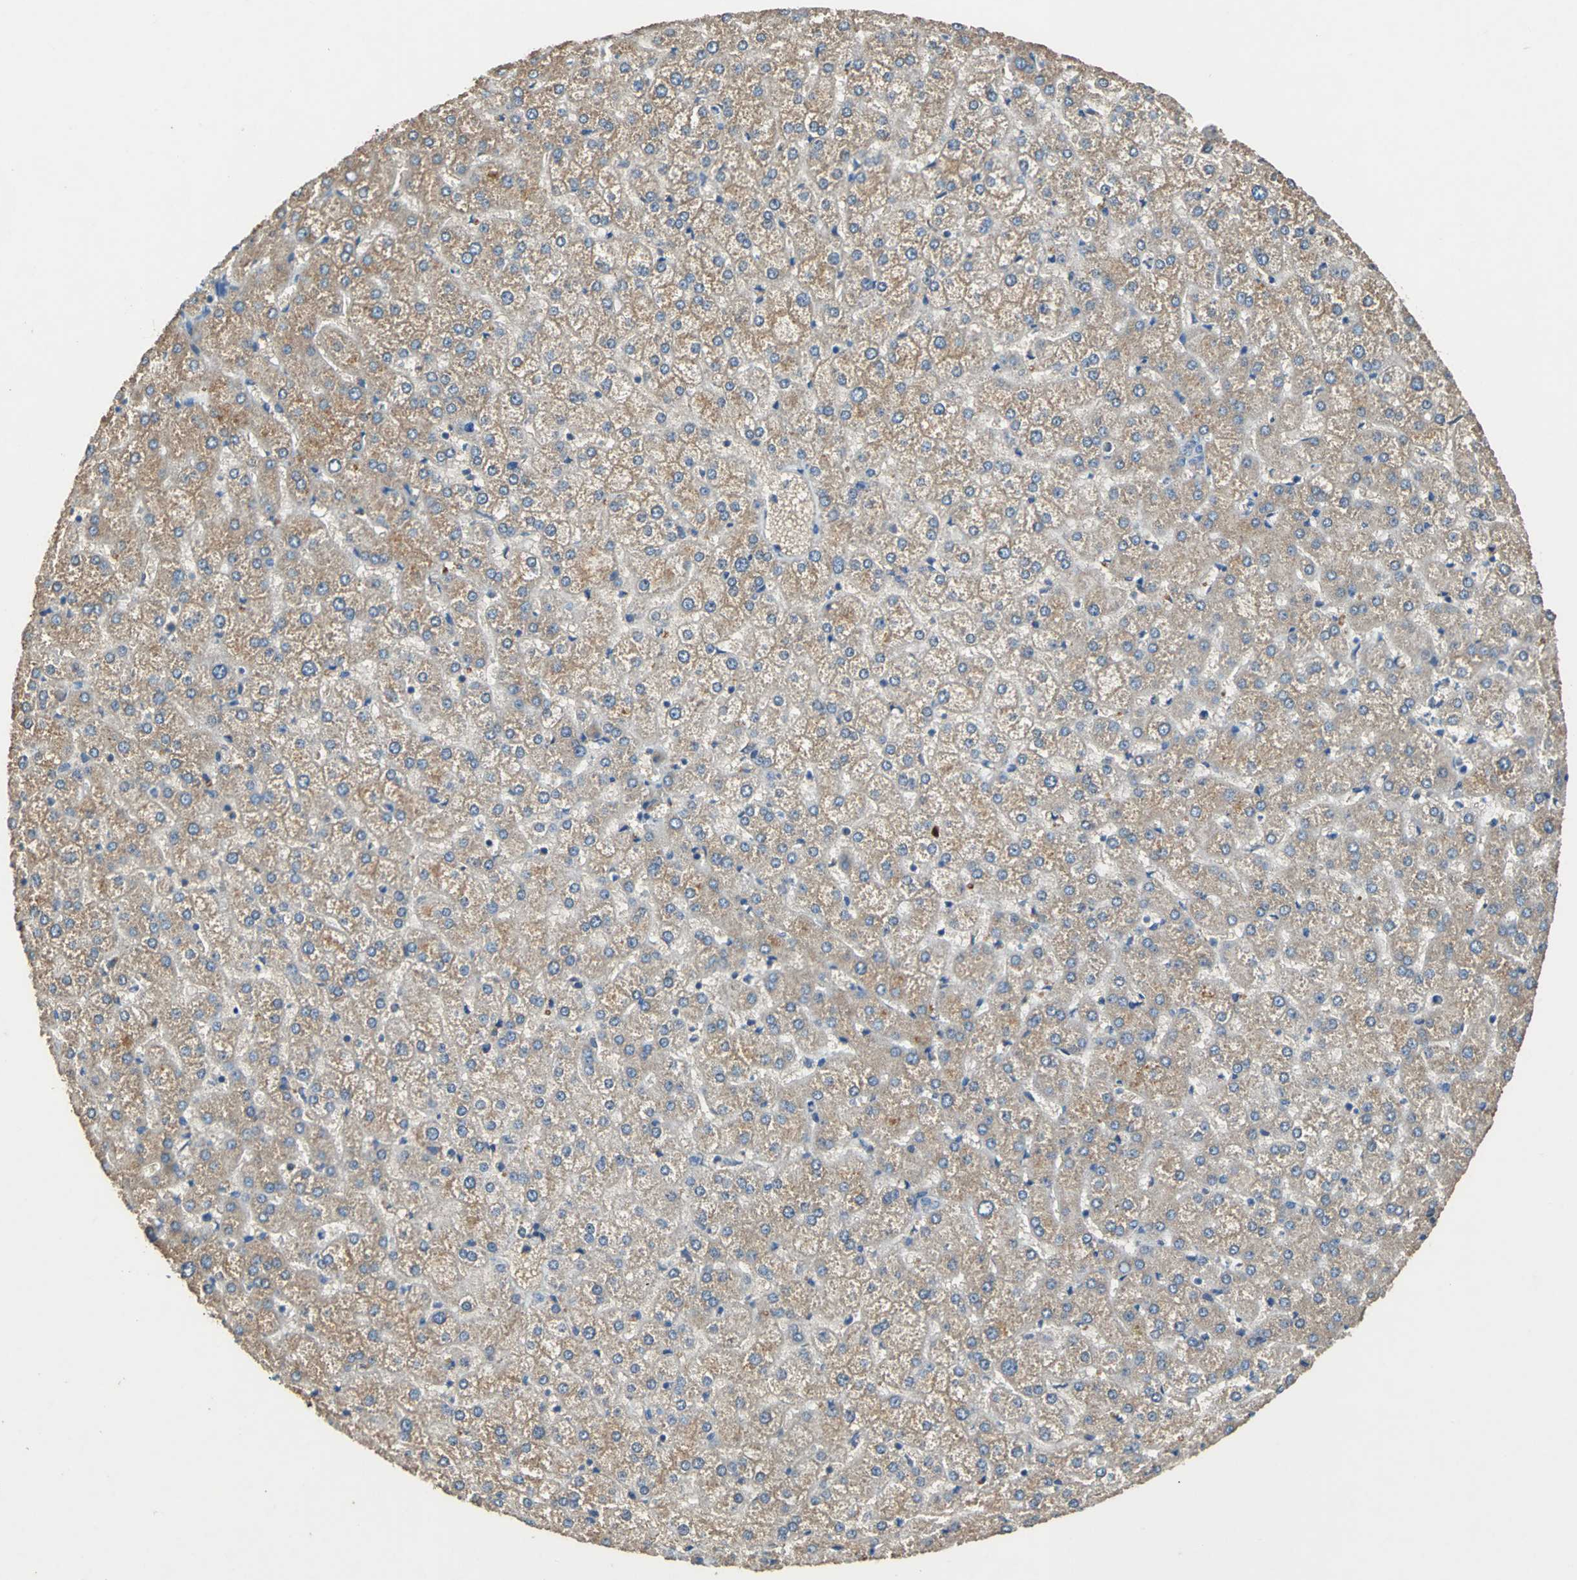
{"staining": {"intensity": "weak", "quantity": ">75%", "location": "cytoplasmic/membranous"}, "tissue": "liver", "cell_type": "Cholangiocytes", "image_type": "normal", "snomed": [{"axis": "morphology", "description": "Normal tissue, NOS"}, {"axis": "topography", "description": "Liver"}], "caption": "IHC photomicrograph of unremarkable human liver stained for a protein (brown), which exhibits low levels of weak cytoplasmic/membranous positivity in about >75% of cholangiocytes.", "gene": "HEPH", "patient": {"sex": "female", "age": 32}}